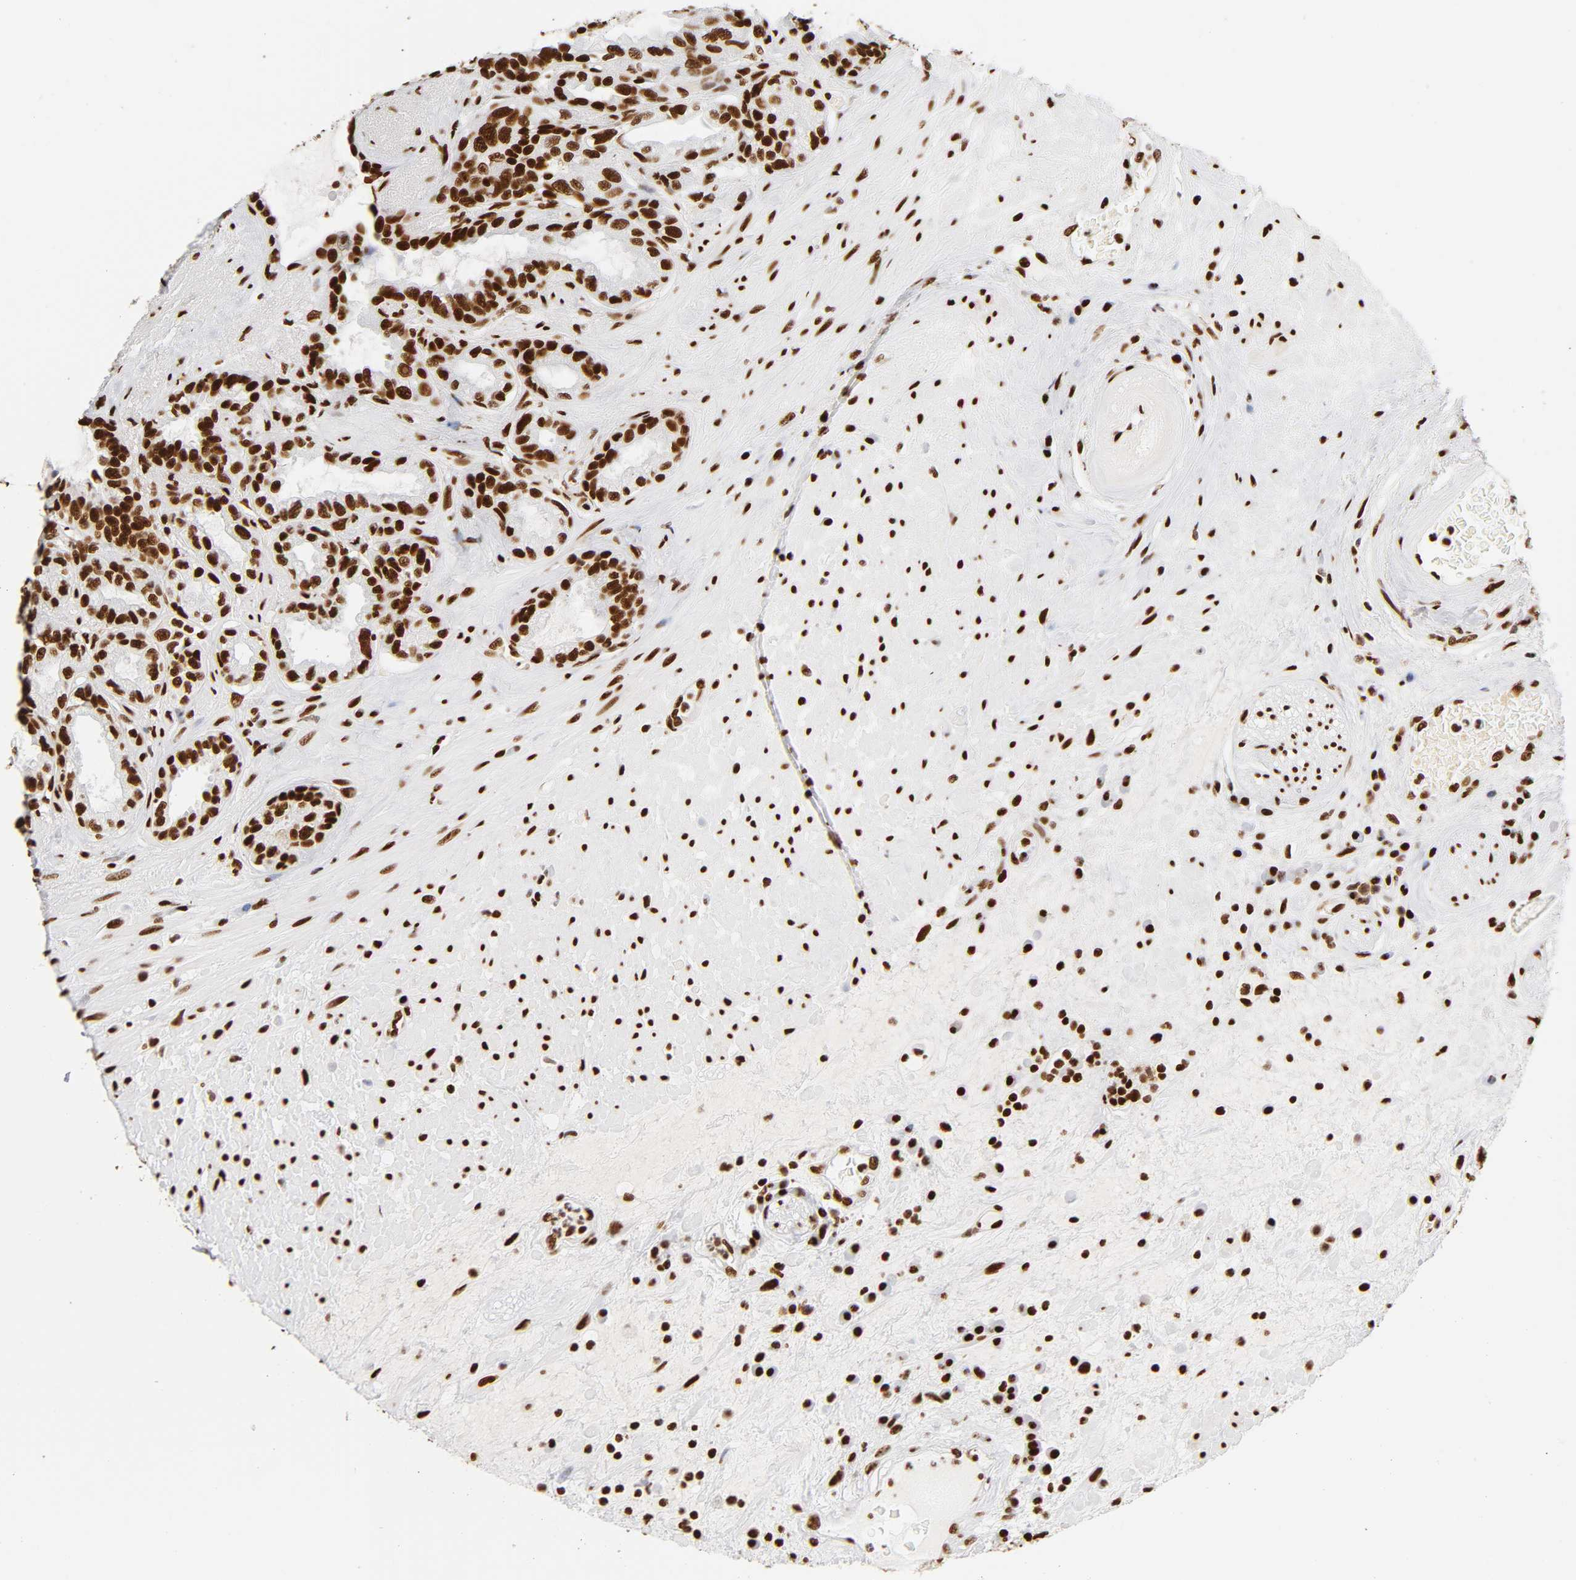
{"staining": {"intensity": "strong", "quantity": ">75%", "location": "nuclear"}, "tissue": "seminal vesicle", "cell_type": "Glandular cells", "image_type": "normal", "snomed": [{"axis": "morphology", "description": "Normal tissue, NOS"}, {"axis": "topography", "description": "Seminal veicle"}], "caption": "Seminal vesicle was stained to show a protein in brown. There is high levels of strong nuclear staining in approximately >75% of glandular cells.", "gene": "XRCC6", "patient": {"sex": "male", "age": 61}}